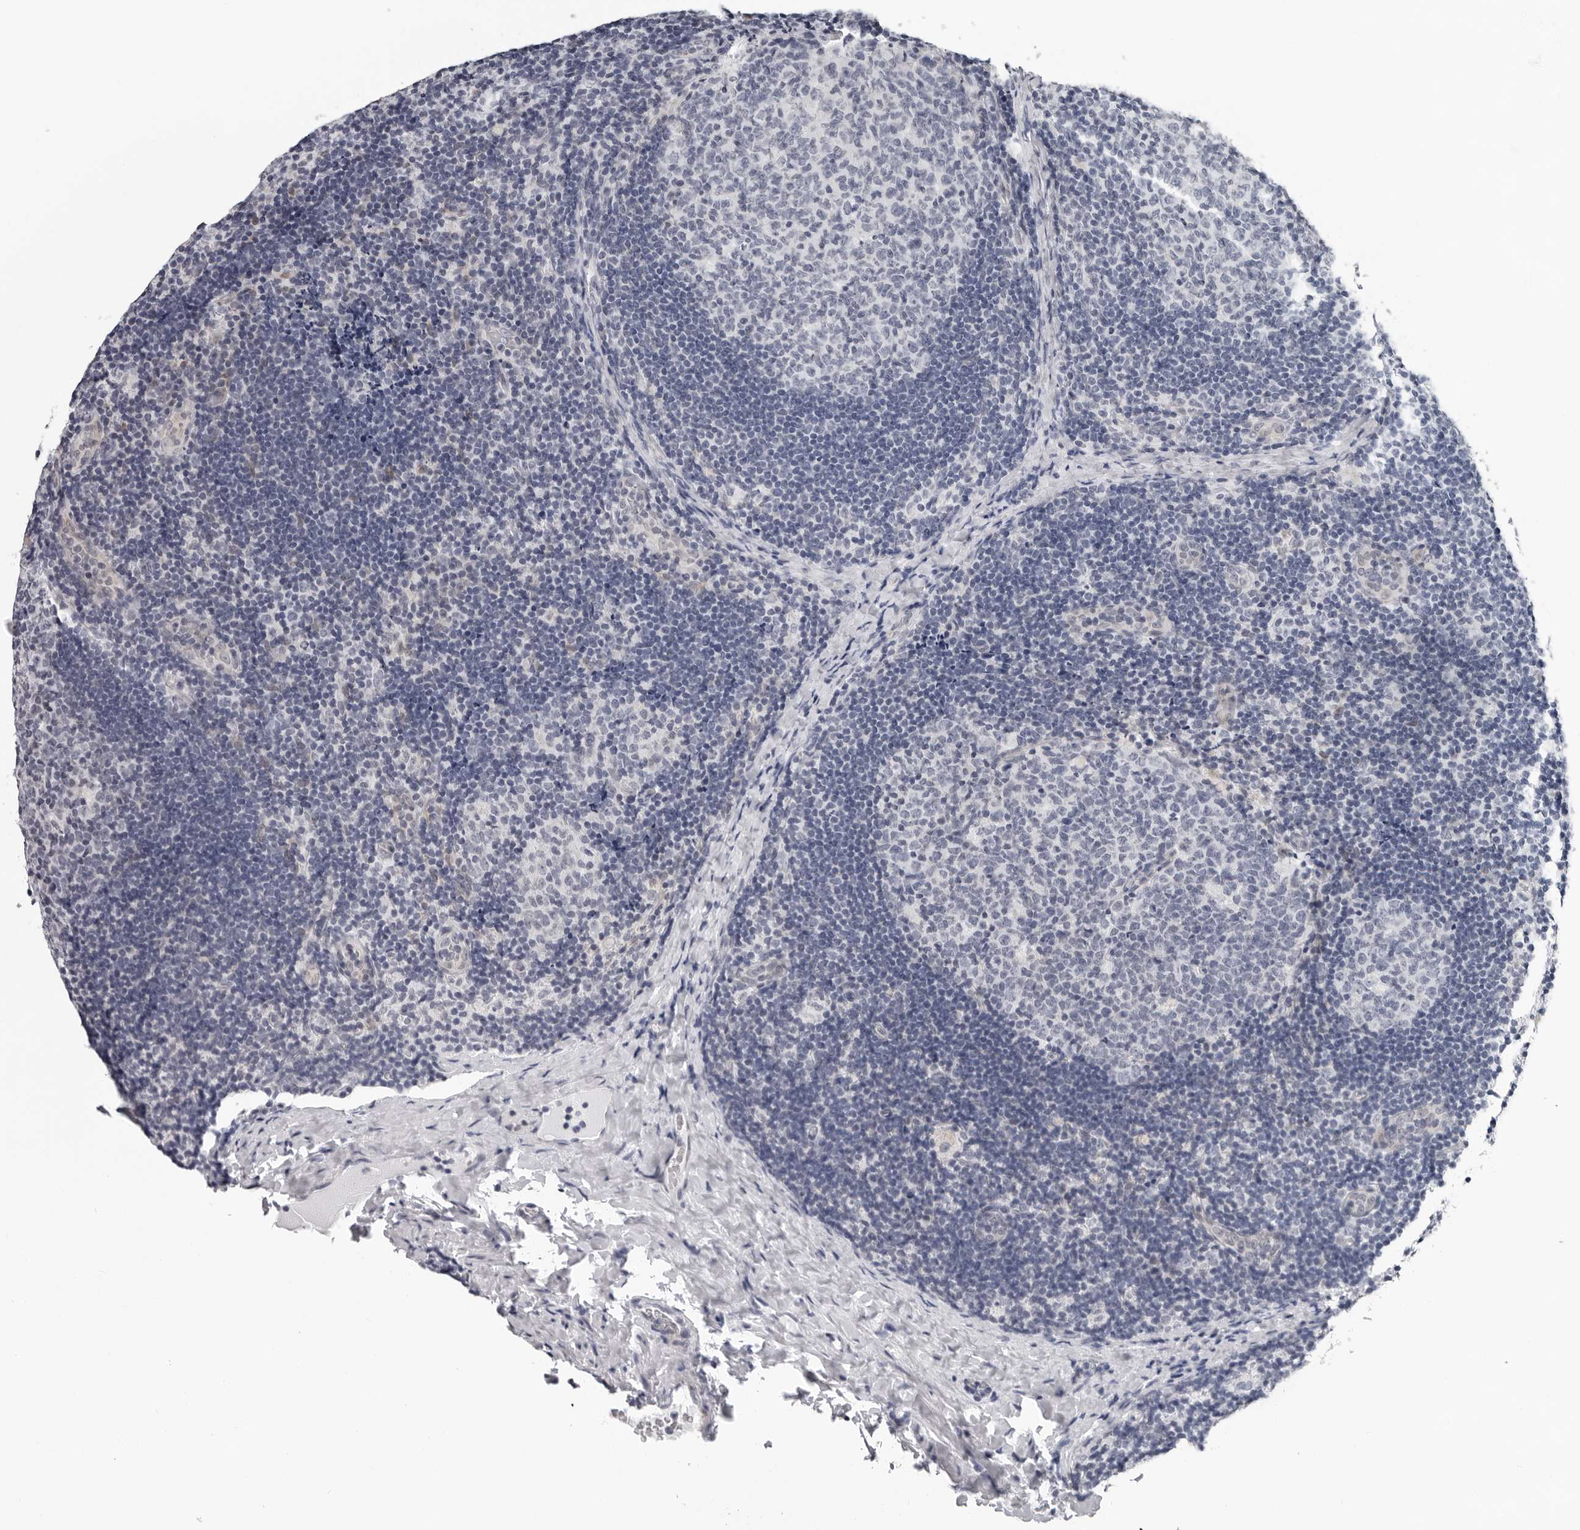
{"staining": {"intensity": "negative", "quantity": "none", "location": "none"}, "tissue": "lymph node", "cell_type": "Germinal center cells", "image_type": "normal", "snomed": [{"axis": "morphology", "description": "Normal tissue, NOS"}, {"axis": "topography", "description": "Lymph node"}], "caption": "This is an IHC image of benign human lymph node. There is no positivity in germinal center cells.", "gene": "CCDC28B", "patient": {"sex": "female", "age": 14}}